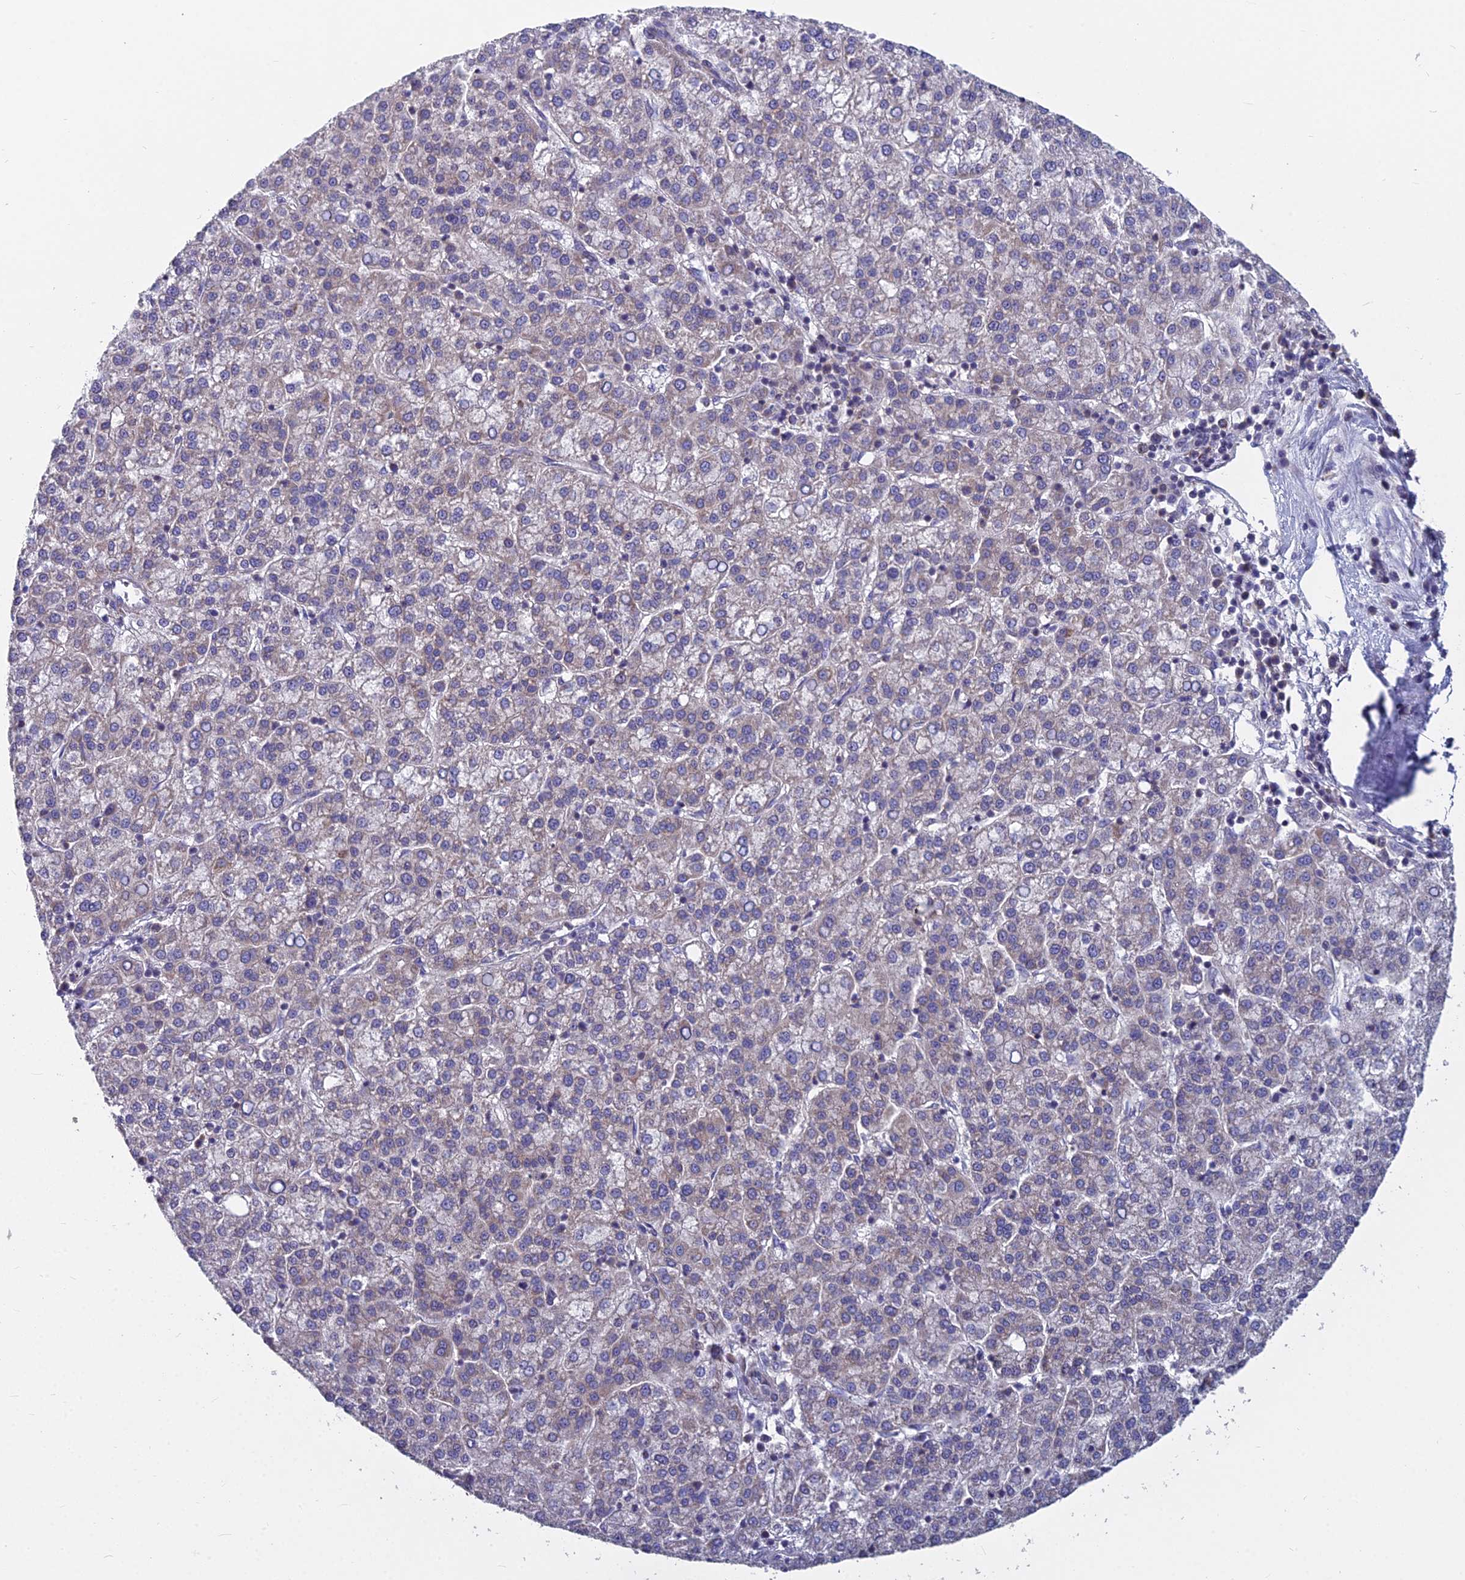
{"staining": {"intensity": "weak", "quantity": "<25%", "location": "cytoplasmic/membranous"}, "tissue": "liver cancer", "cell_type": "Tumor cells", "image_type": "cancer", "snomed": [{"axis": "morphology", "description": "Carcinoma, Hepatocellular, NOS"}, {"axis": "topography", "description": "Liver"}], "caption": "This is an immunohistochemistry image of liver hepatocellular carcinoma. There is no positivity in tumor cells.", "gene": "COX20", "patient": {"sex": "female", "age": 58}}